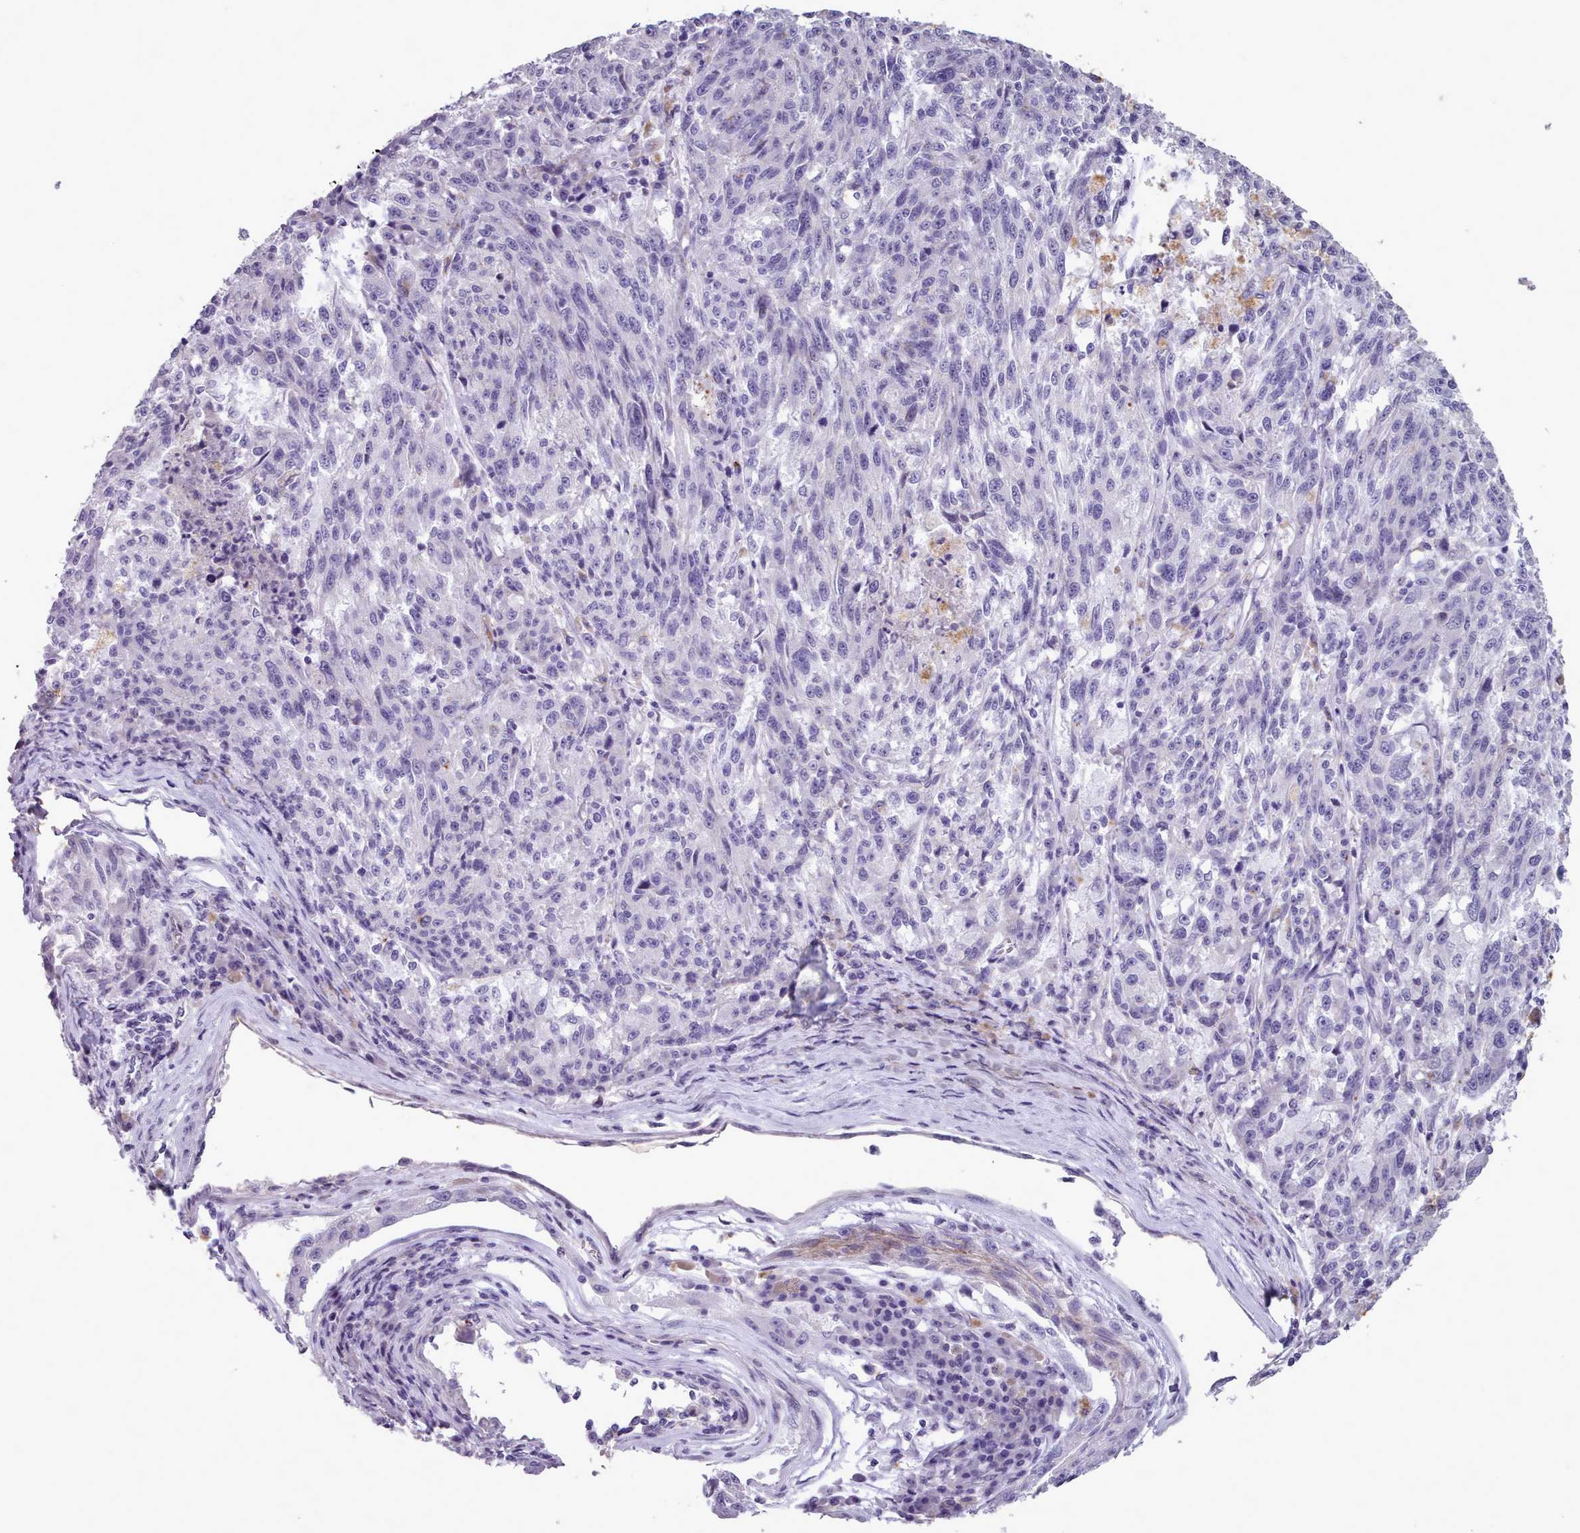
{"staining": {"intensity": "negative", "quantity": "none", "location": "none"}, "tissue": "melanoma", "cell_type": "Tumor cells", "image_type": "cancer", "snomed": [{"axis": "morphology", "description": "Malignant melanoma, NOS"}, {"axis": "topography", "description": "Skin"}], "caption": "Immunohistochemical staining of malignant melanoma demonstrates no significant staining in tumor cells. (DAB immunohistochemistry with hematoxylin counter stain).", "gene": "KCNT2", "patient": {"sex": "male", "age": 53}}